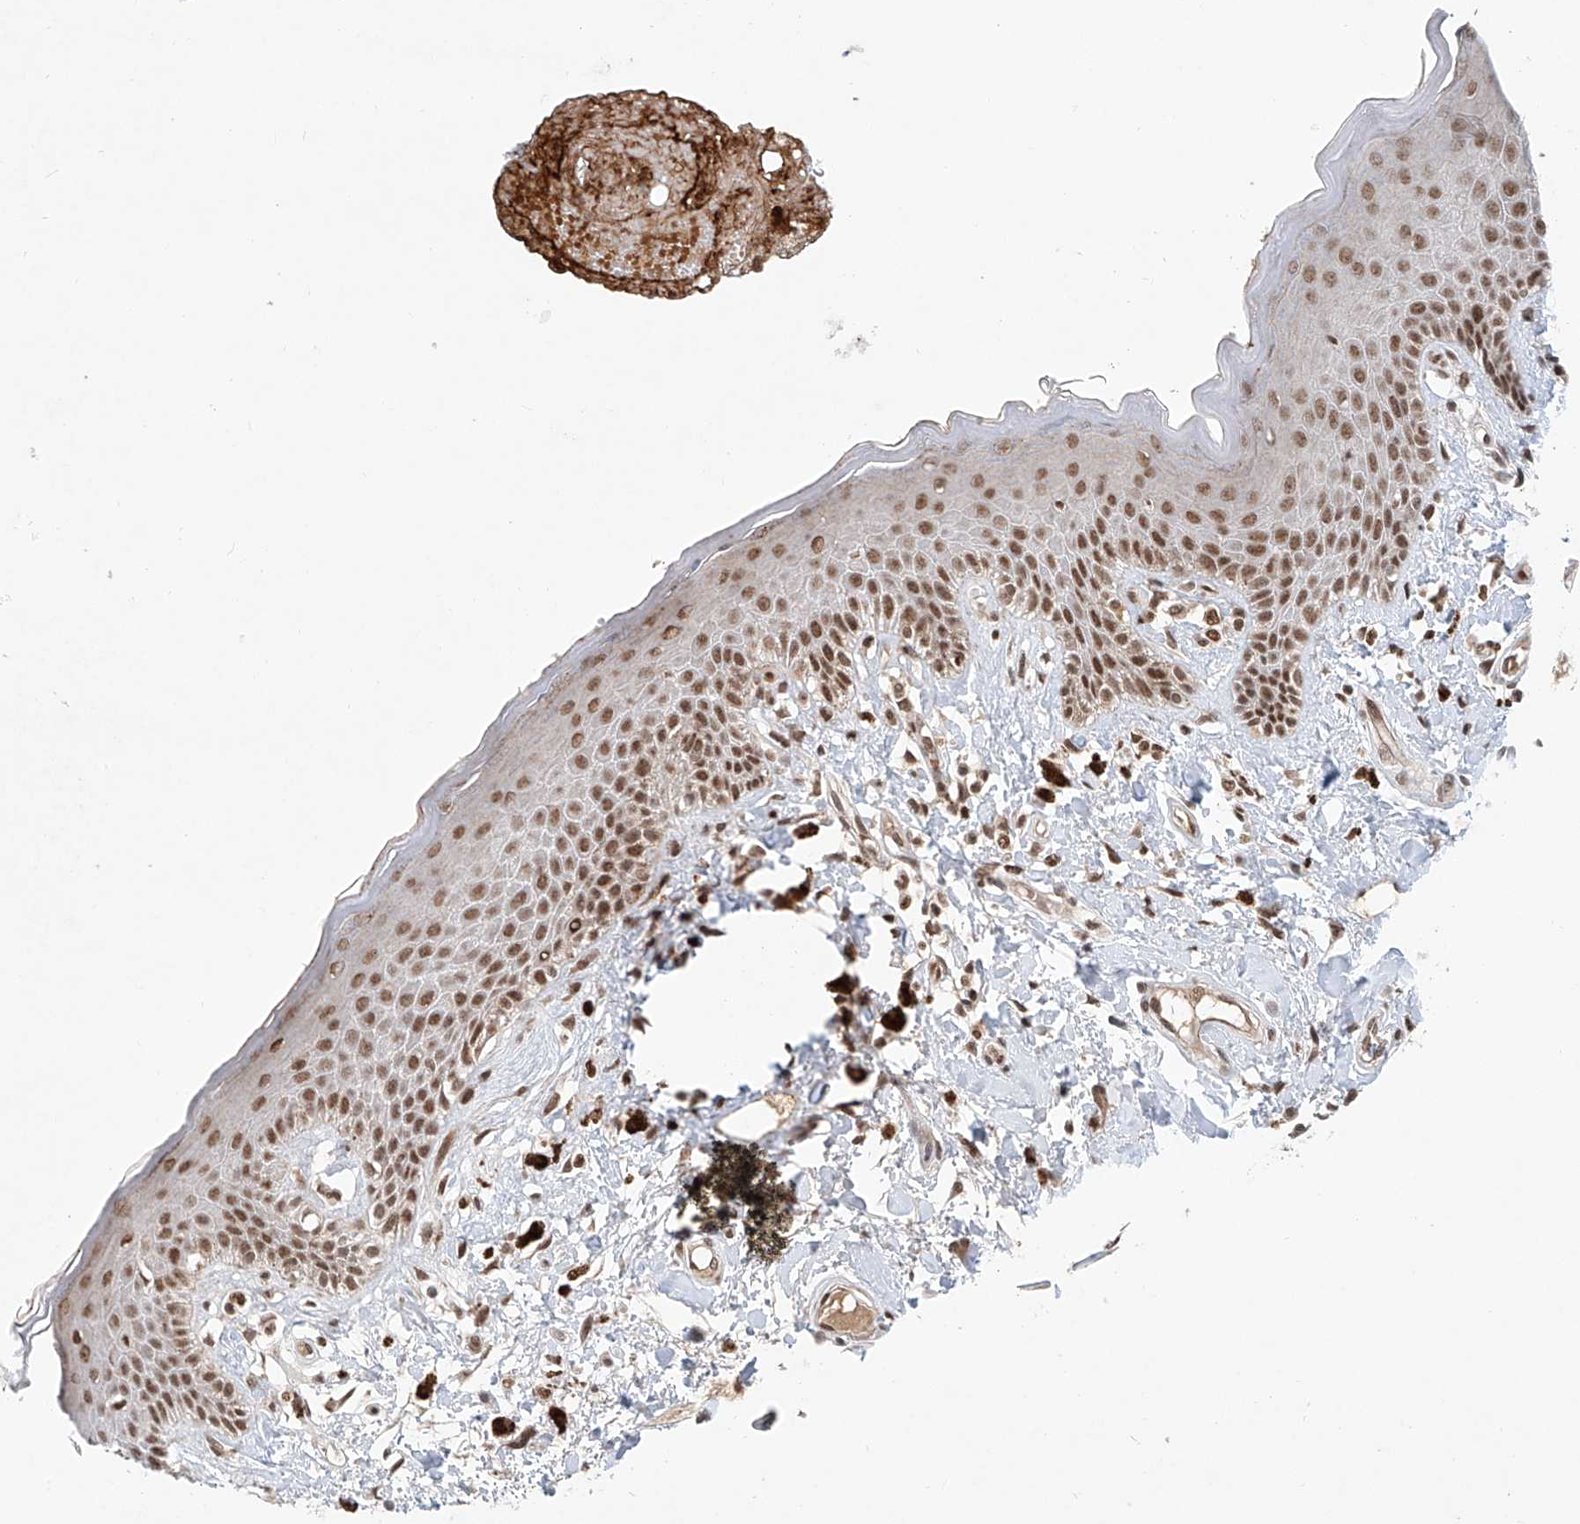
{"staining": {"intensity": "moderate", "quantity": ">75%", "location": "nuclear"}, "tissue": "skin", "cell_type": "Epidermal cells", "image_type": "normal", "snomed": [{"axis": "morphology", "description": "Normal tissue, NOS"}, {"axis": "topography", "description": "Anal"}], "caption": "Brown immunohistochemical staining in benign human skin shows moderate nuclear staining in about >75% of epidermal cells. (Stains: DAB in brown, nuclei in blue, Microscopy: brightfield microscopy at high magnification).", "gene": "ZNF470", "patient": {"sex": "female", "age": 78}}